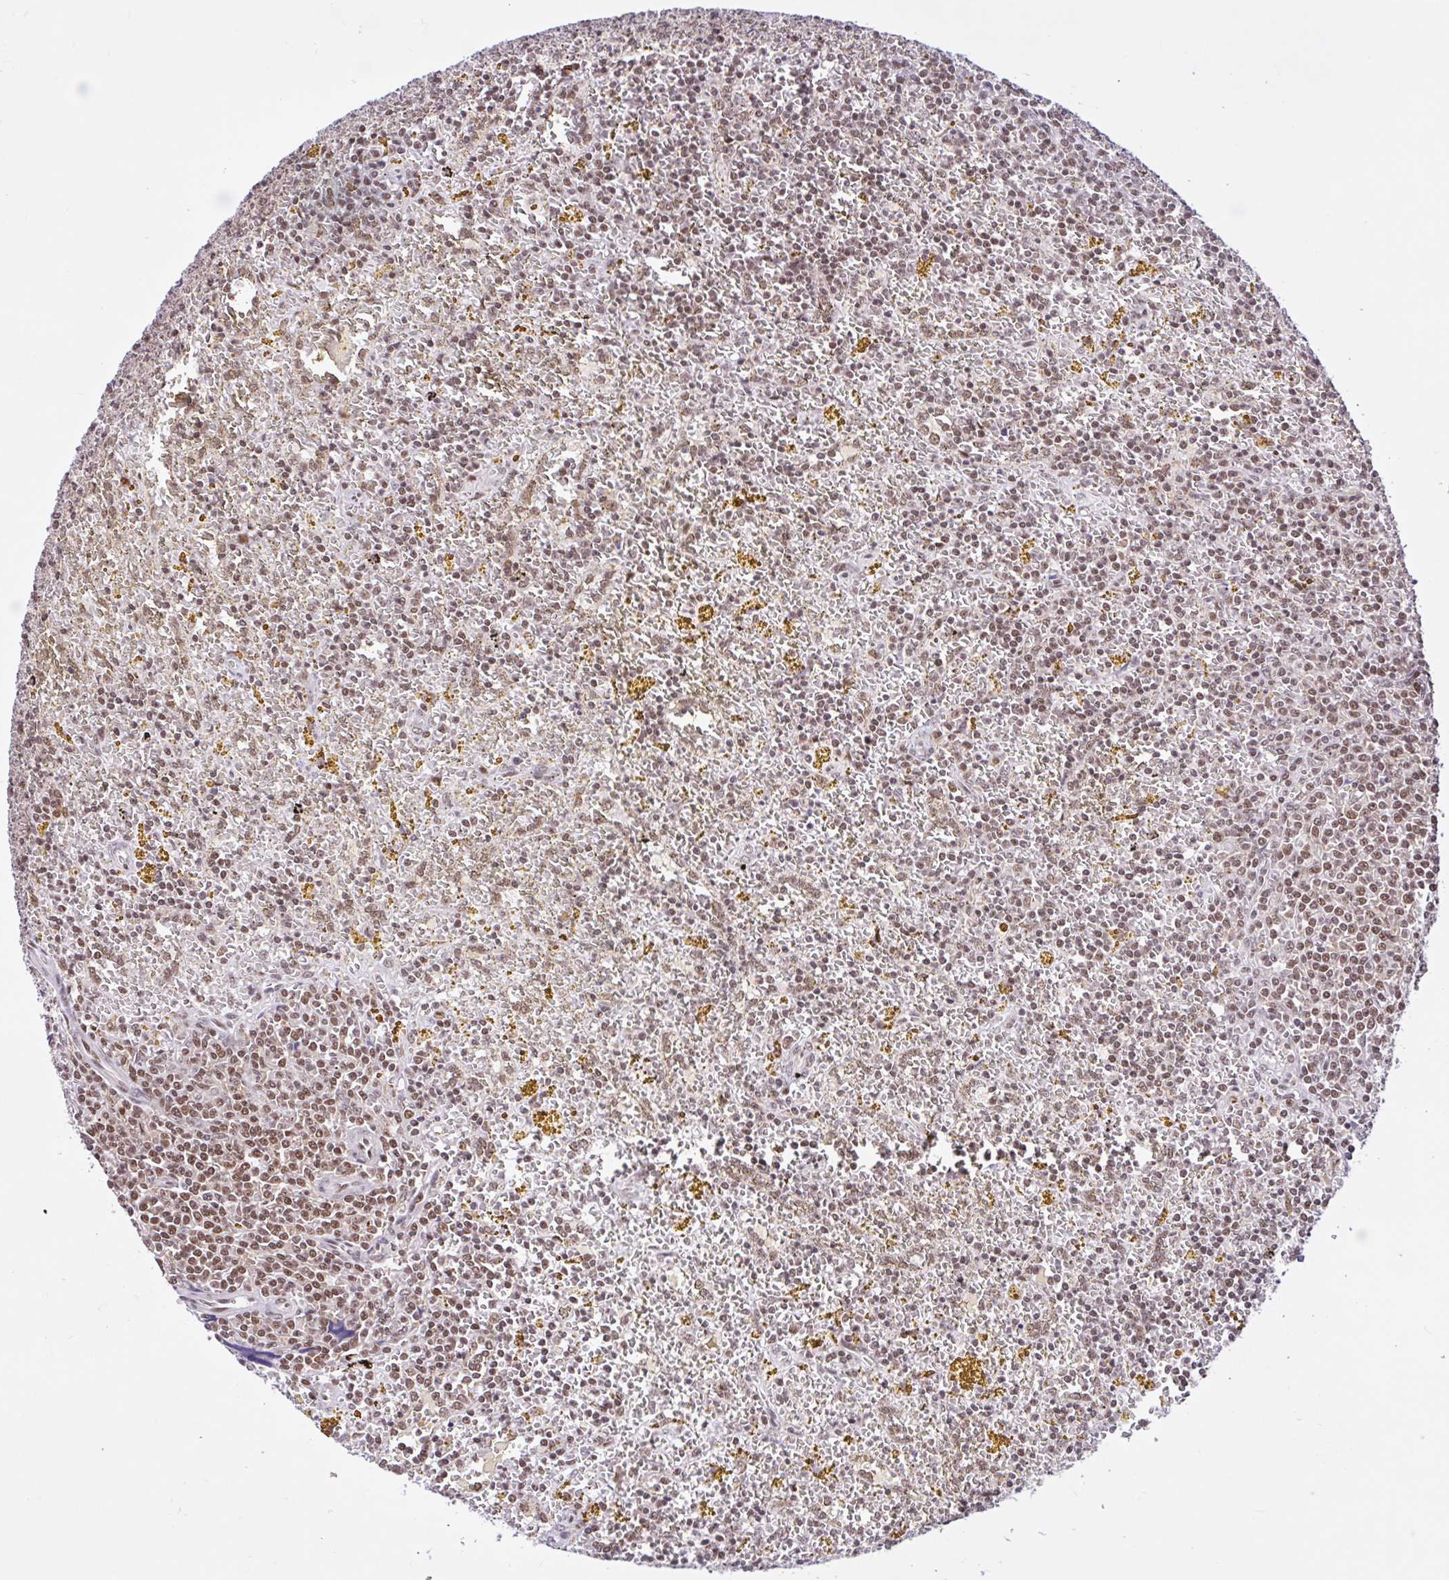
{"staining": {"intensity": "weak", "quantity": ">75%", "location": "nuclear"}, "tissue": "lymphoma", "cell_type": "Tumor cells", "image_type": "cancer", "snomed": [{"axis": "morphology", "description": "Malignant lymphoma, non-Hodgkin's type, Low grade"}, {"axis": "topography", "description": "Spleen"}, {"axis": "topography", "description": "Lymph node"}], "caption": "Protein staining of lymphoma tissue shows weak nuclear staining in about >75% of tumor cells.", "gene": "CCDC12", "patient": {"sex": "female", "age": 66}}